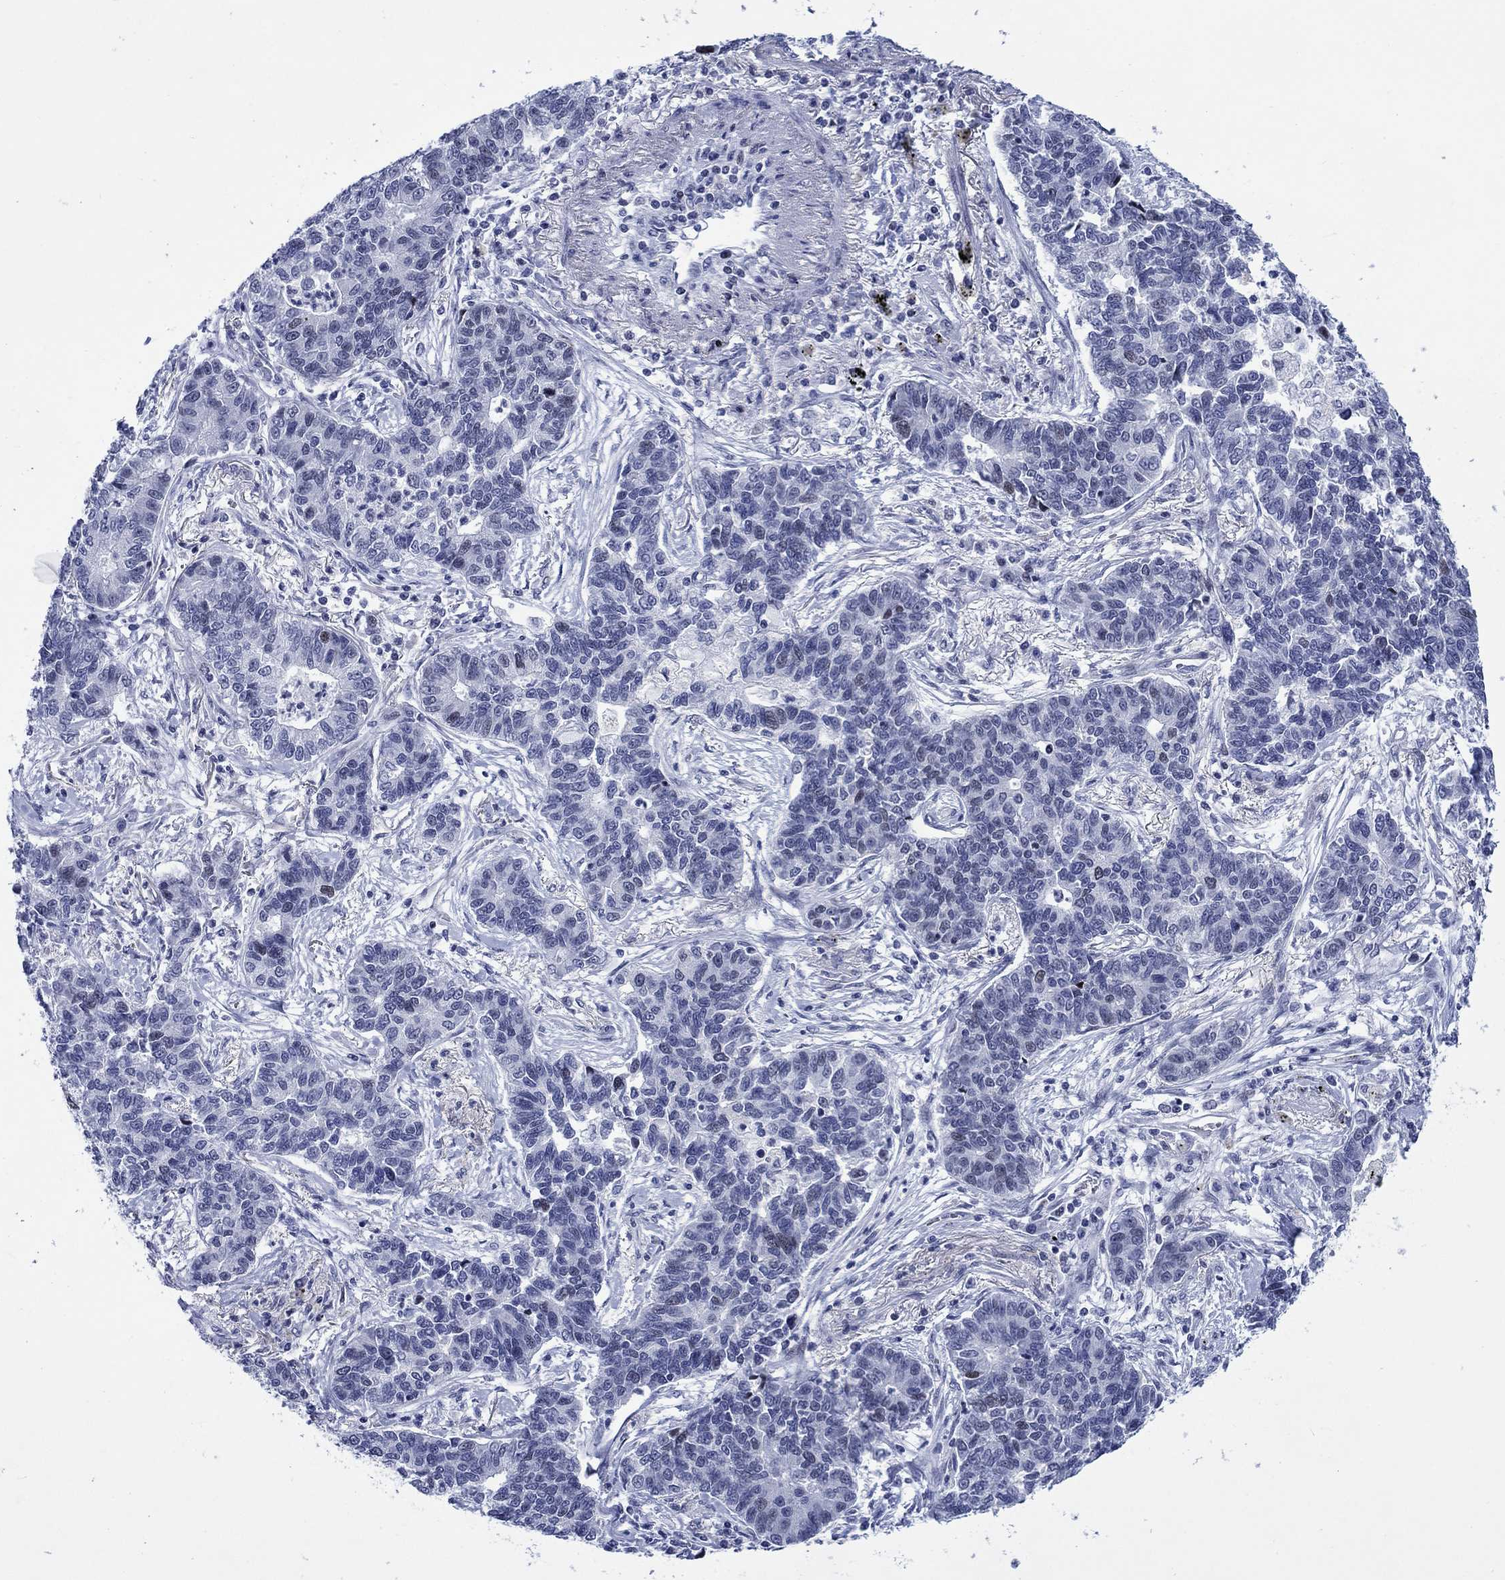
{"staining": {"intensity": "negative", "quantity": "none", "location": "none"}, "tissue": "lung cancer", "cell_type": "Tumor cells", "image_type": "cancer", "snomed": [{"axis": "morphology", "description": "Adenocarcinoma, NOS"}, {"axis": "topography", "description": "Lung"}], "caption": "Immunohistochemistry image of human lung adenocarcinoma stained for a protein (brown), which shows no staining in tumor cells. (DAB immunohistochemistry visualized using brightfield microscopy, high magnification).", "gene": "CDCA2", "patient": {"sex": "female", "age": 57}}